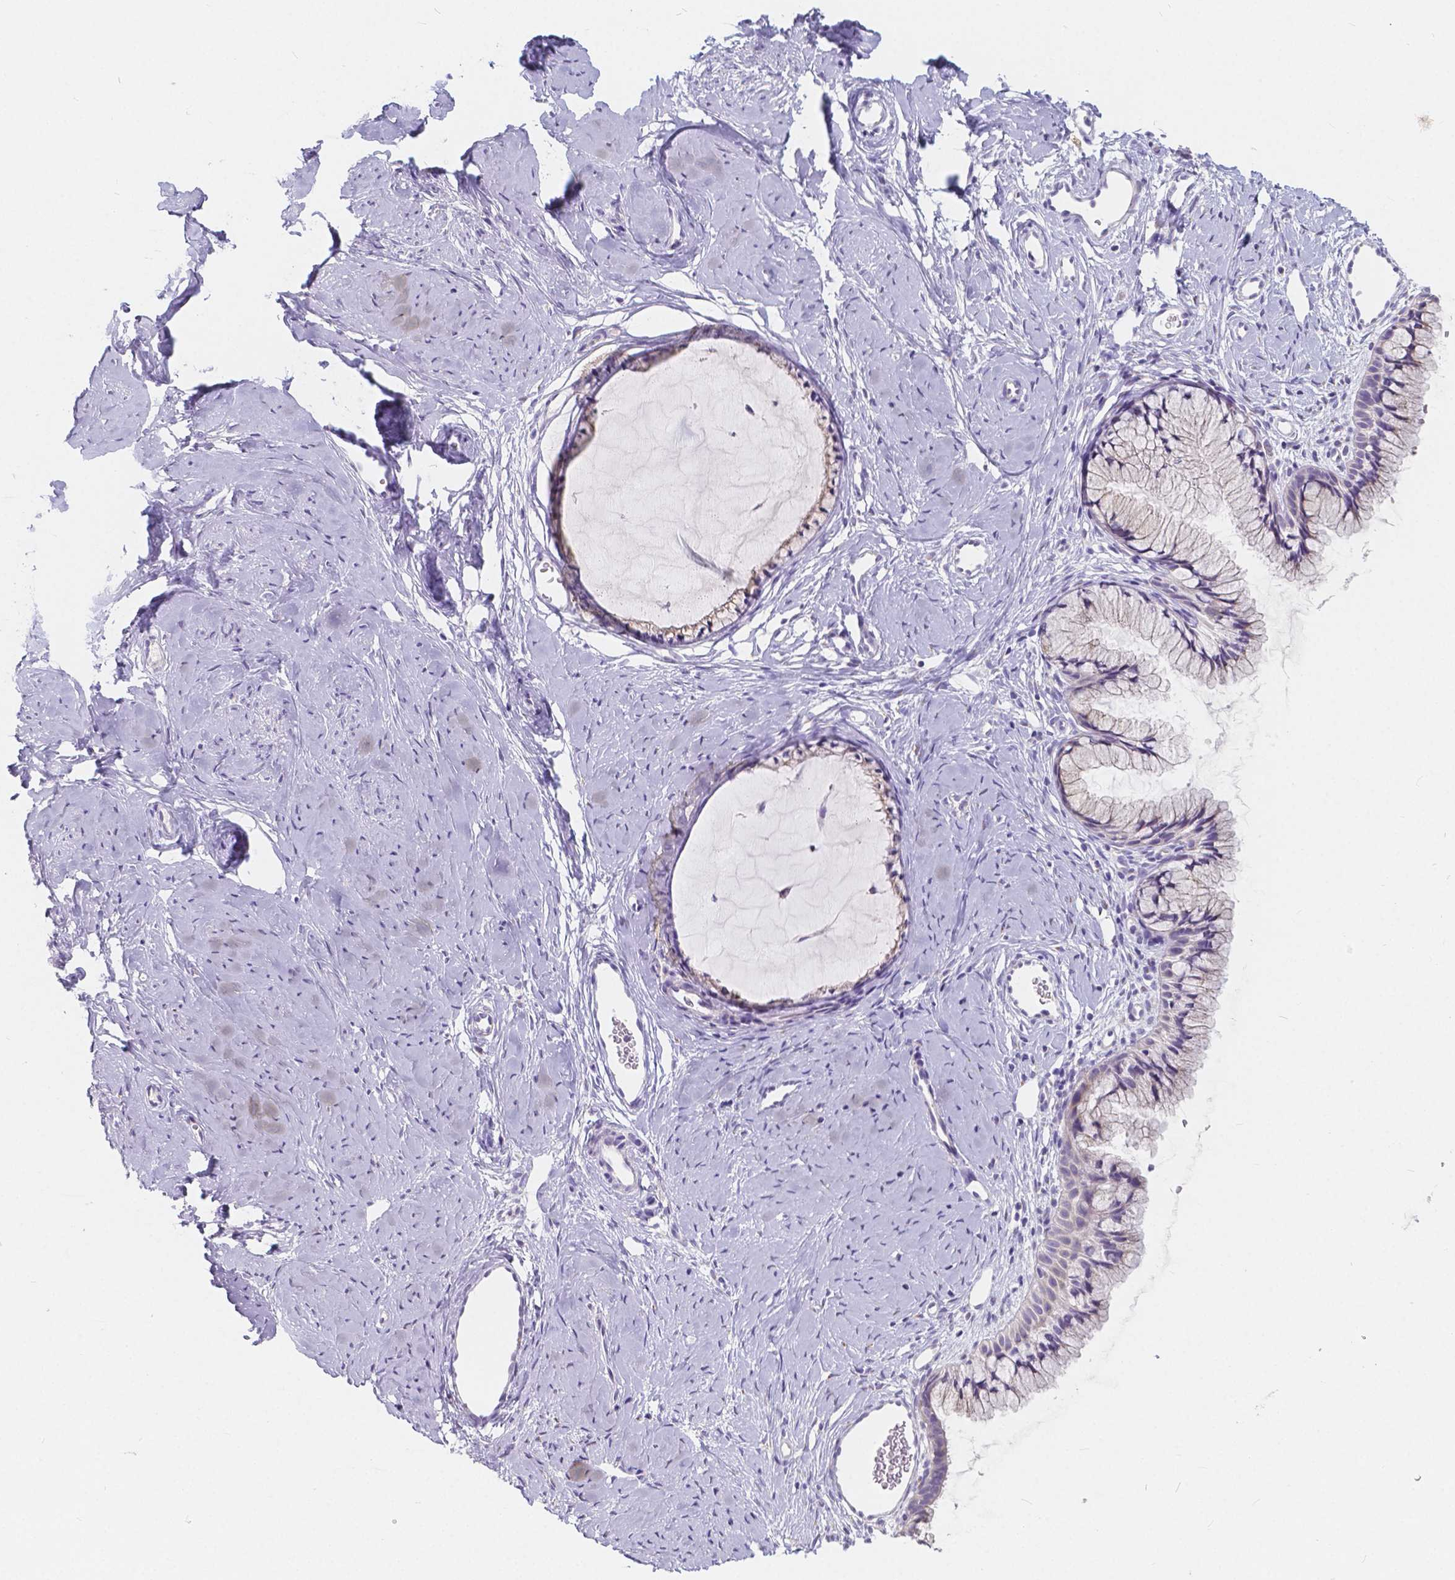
{"staining": {"intensity": "moderate", "quantity": "<25%", "location": "cytoplasmic/membranous"}, "tissue": "cervix", "cell_type": "Glandular cells", "image_type": "normal", "snomed": [{"axis": "morphology", "description": "Normal tissue, NOS"}, {"axis": "topography", "description": "Cervix"}], "caption": "Protein positivity by immunohistochemistry (IHC) shows moderate cytoplasmic/membranous positivity in about <25% of glandular cells in unremarkable cervix. The protein of interest is shown in brown color, while the nuclei are stained blue.", "gene": "RNF186", "patient": {"sex": "female", "age": 40}}